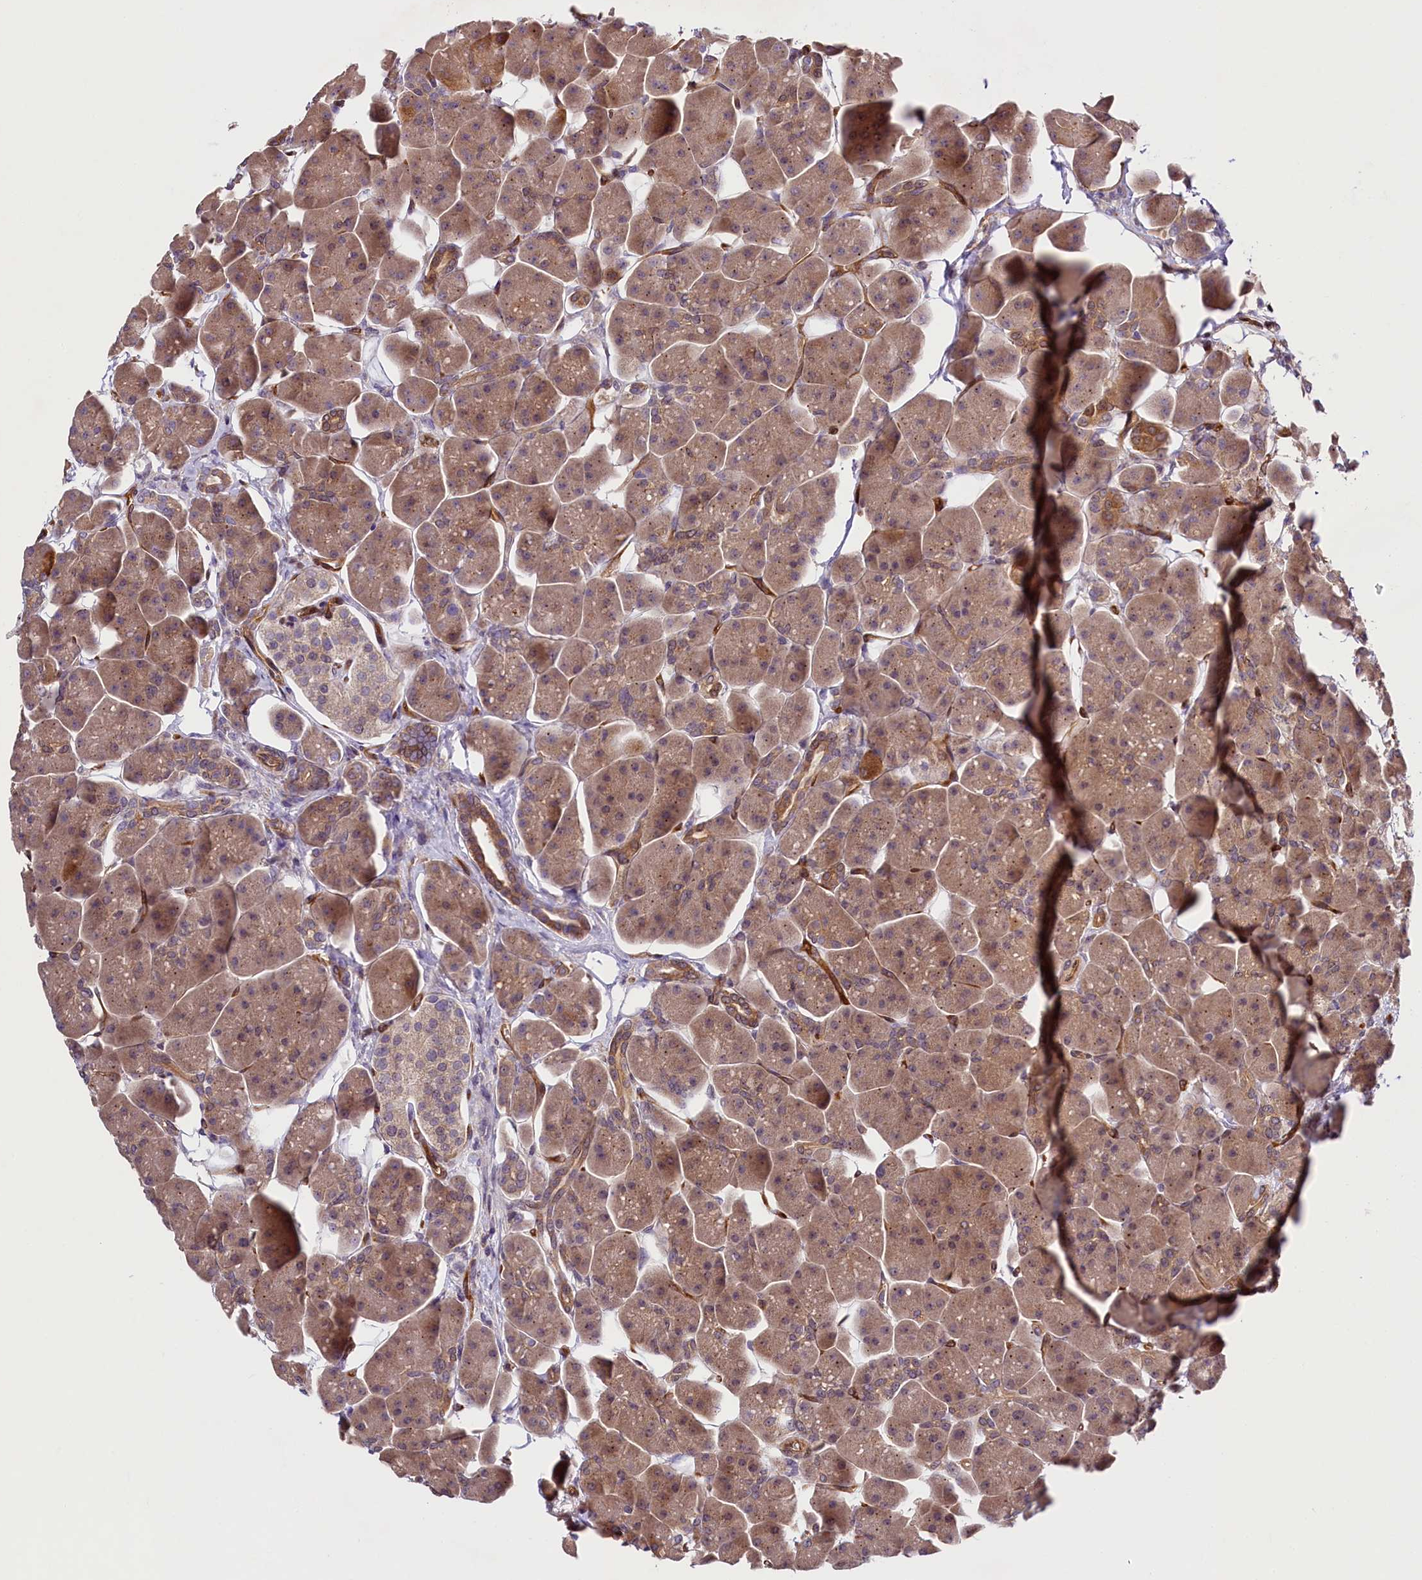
{"staining": {"intensity": "moderate", "quantity": ">75%", "location": "cytoplasmic/membranous"}, "tissue": "pancreas", "cell_type": "Exocrine glandular cells", "image_type": "normal", "snomed": [{"axis": "morphology", "description": "Normal tissue, NOS"}, {"axis": "topography", "description": "Pancreas"}], "caption": "About >75% of exocrine glandular cells in normal pancreas display moderate cytoplasmic/membranous protein expression as visualized by brown immunohistochemical staining.", "gene": "SNRK", "patient": {"sex": "male", "age": 66}}